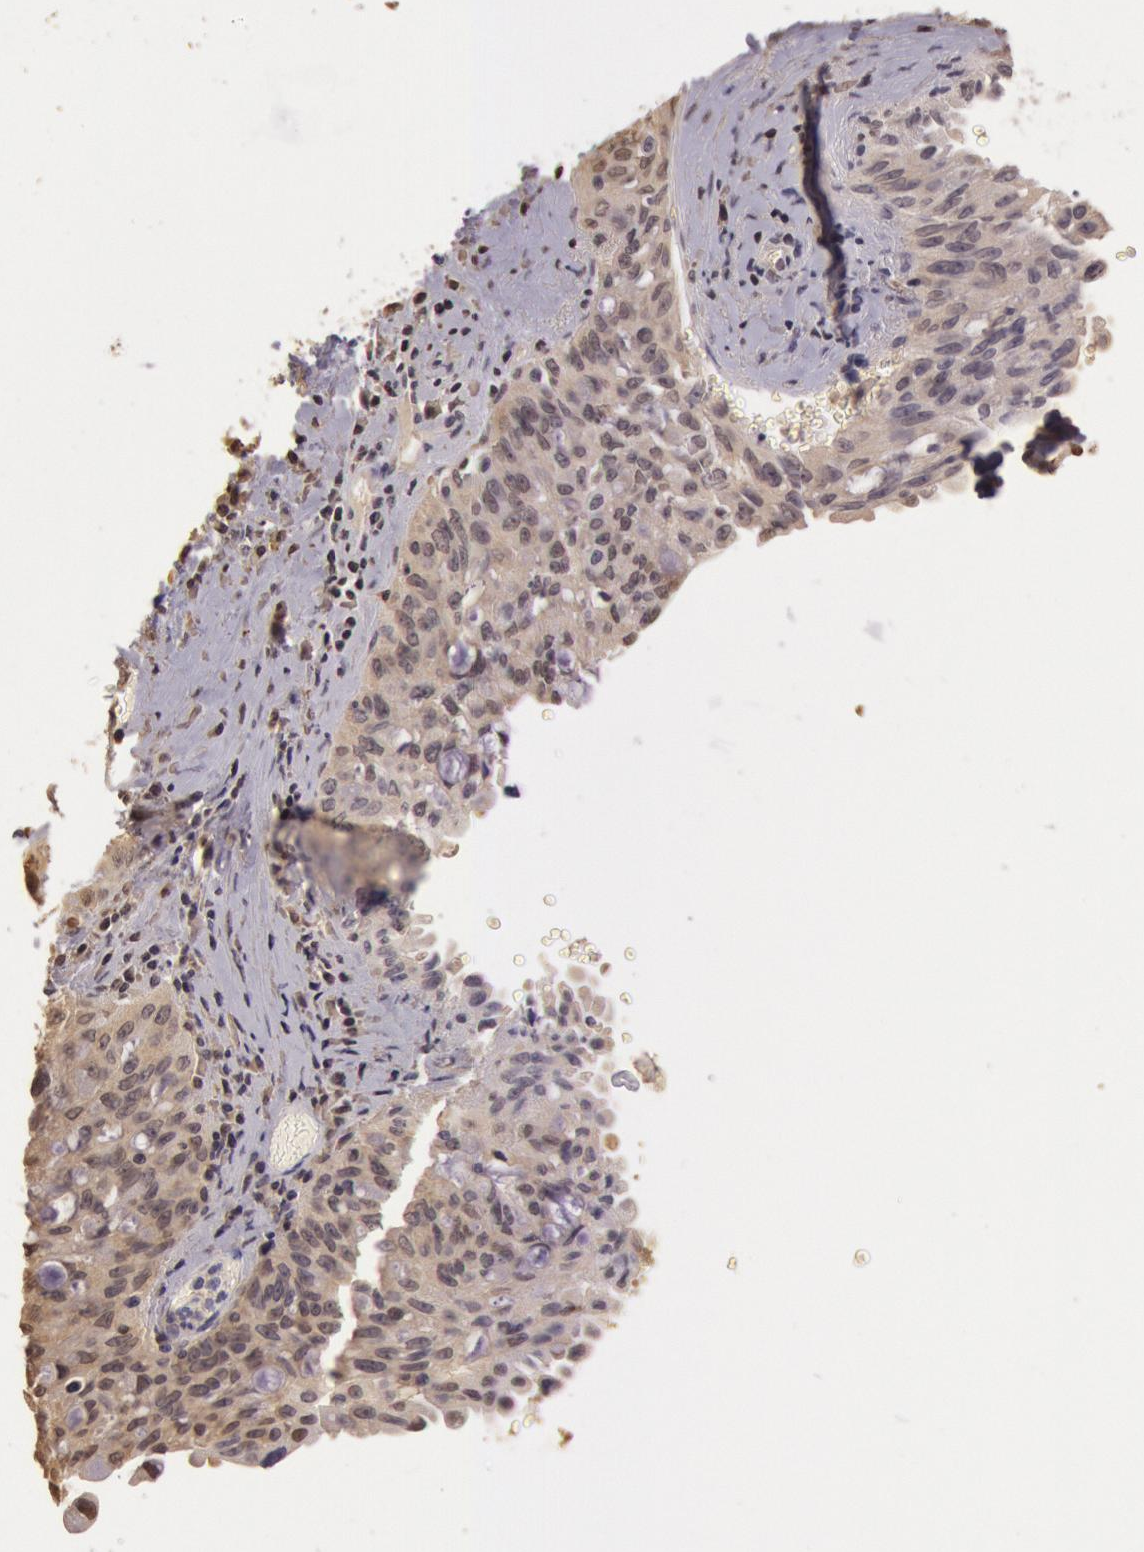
{"staining": {"intensity": "weak", "quantity": ">75%", "location": "cytoplasmic/membranous"}, "tissue": "lung cancer", "cell_type": "Tumor cells", "image_type": "cancer", "snomed": [{"axis": "morphology", "description": "Adenocarcinoma, NOS"}, {"axis": "topography", "description": "Lung"}], "caption": "About >75% of tumor cells in lung adenocarcinoma demonstrate weak cytoplasmic/membranous protein positivity as visualized by brown immunohistochemical staining.", "gene": "SOD1", "patient": {"sex": "female", "age": 44}}